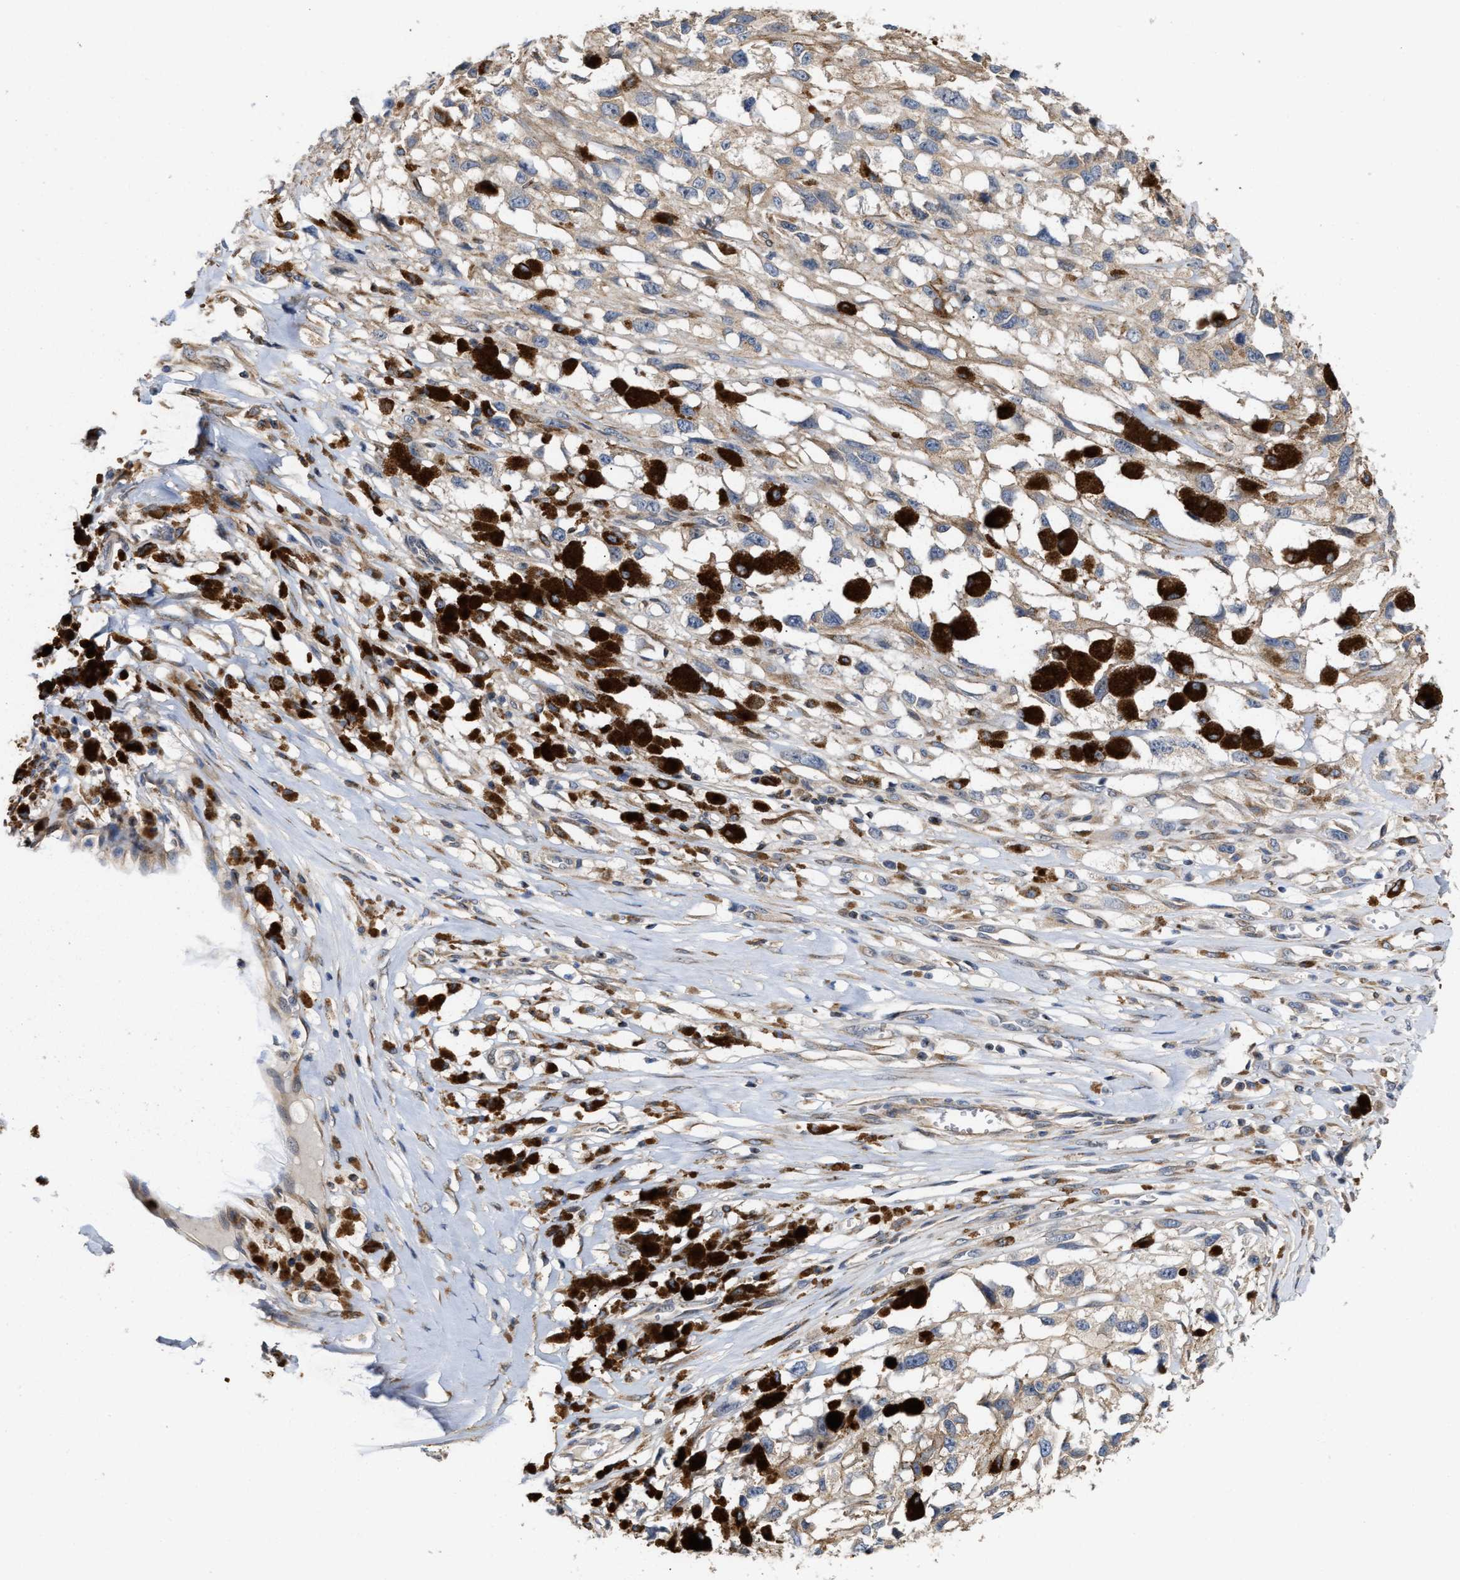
{"staining": {"intensity": "weak", "quantity": "<25%", "location": "cytoplasmic/membranous"}, "tissue": "melanoma", "cell_type": "Tumor cells", "image_type": "cancer", "snomed": [{"axis": "morphology", "description": "Malignant melanoma, Metastatic site"}, {"axis": "topography", "description": "Lymph node"}], "caption": "Tumor cells are negative for brown protein staining in malignant melanoma (metastatic site).", "gene": "BBLN", "patient": {"sex": "male", "age": 59}}